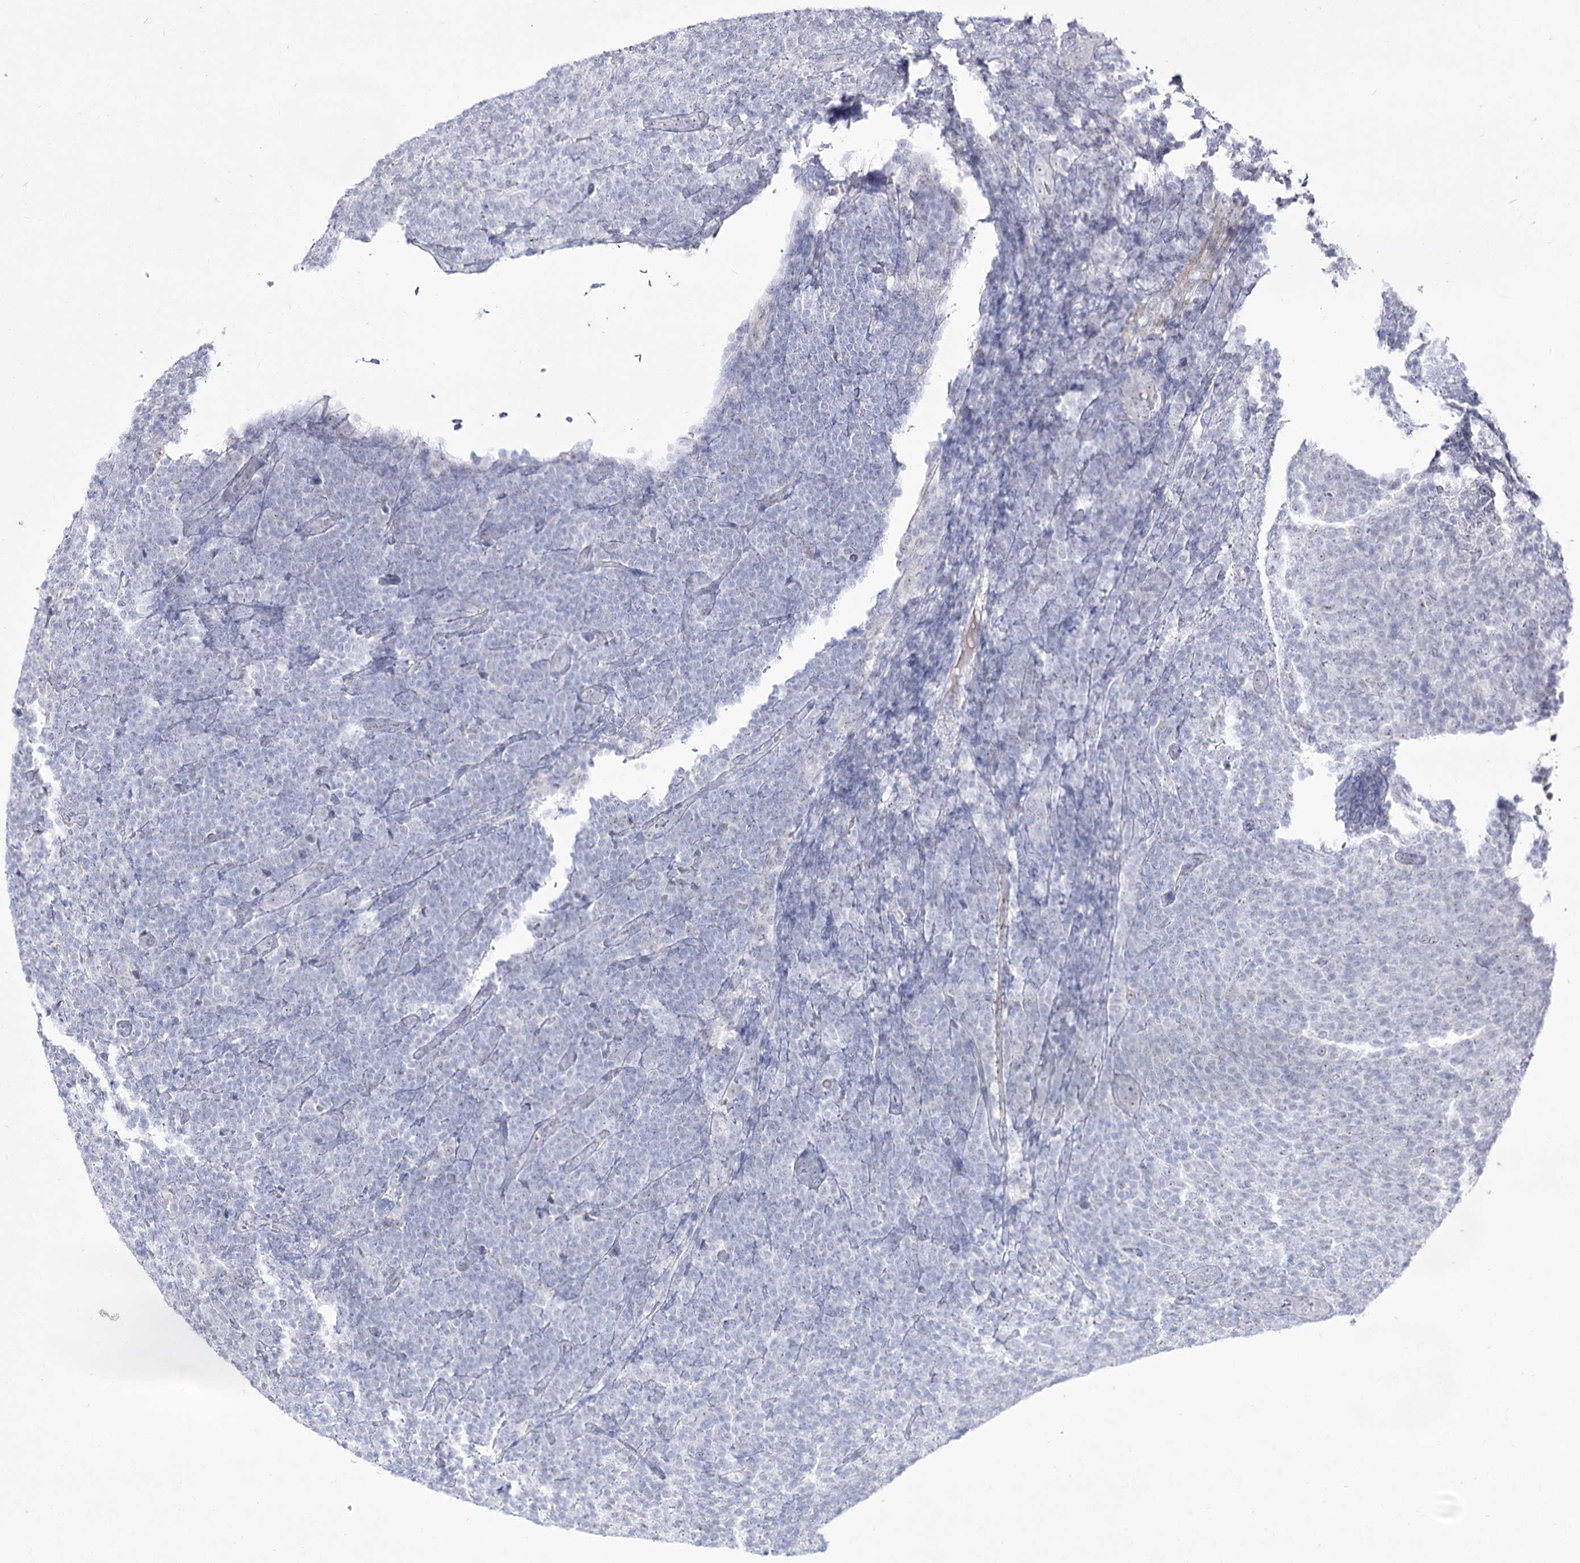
{"staining": {"intensity": "negative", "quantity": "none", "location": "none"}, "tissue": "lymphoma", "cell_type": "Tumor cells", "image_type": "cancer", "snomed": [{"axis": "morphology", "description": "Malignant lymphoma, non-Hodgkin's type, Low grade"}, {"axis": "topography", "description": "Lymph node"}], "caption": "Lymphoma stained for a protein using IHC shows no positivity tumor cells.", "gene": "DDX50", "patient": {"sex": "male", "age": 66}}